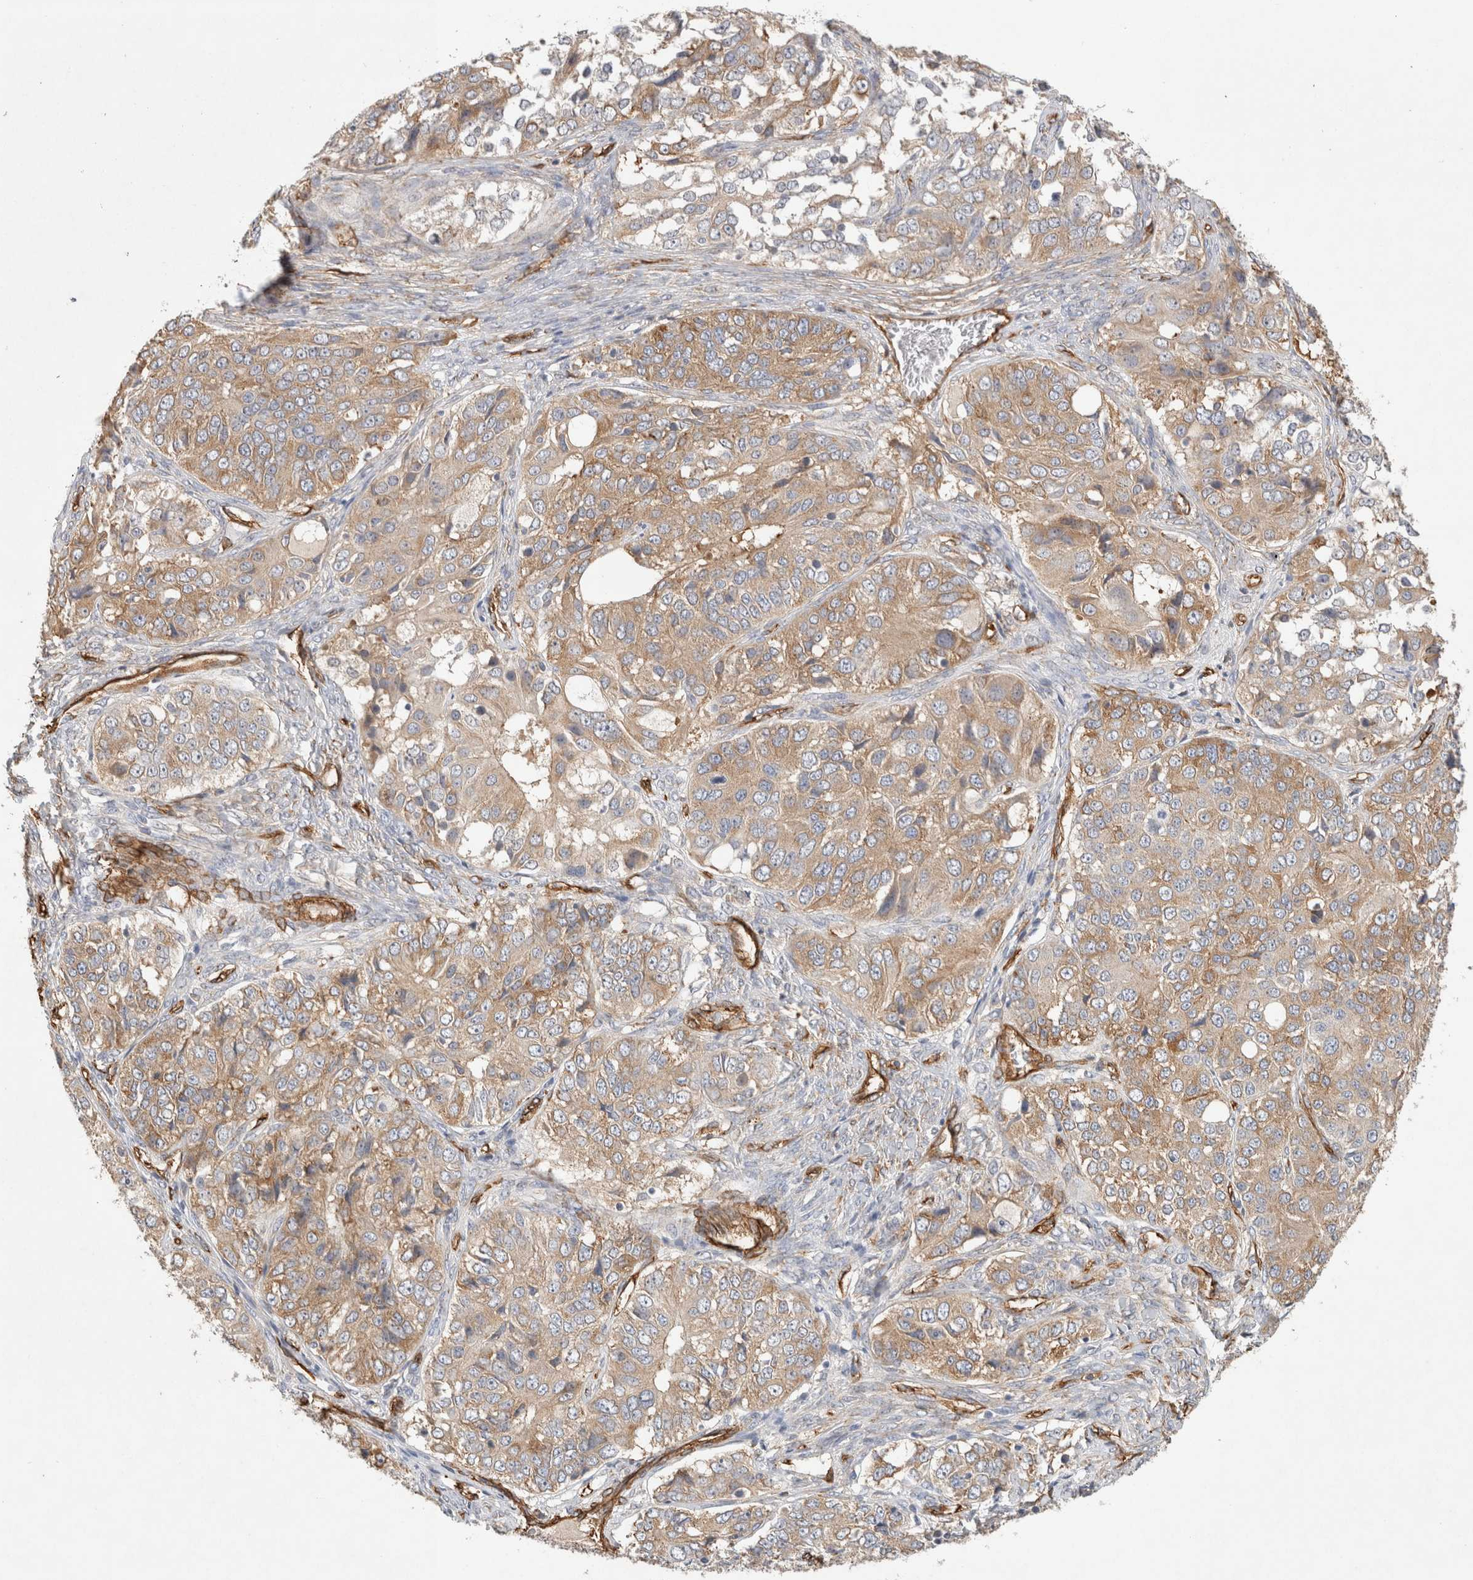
{"staining": {"intensity": "weak", "quantity": ">75%", "location": "cytoplasmic/membranous"}, "tissue": "ovarian cancer", "cell_type": "Tumor cells", "image_type": "cancer", "snomed": [{"axis": "morphology", "description": "Carcinoma, endometroid"}, {"axis": "topography", "description": "Ovary"}], "caption": "A photomicrograph of endometroid carcinoma (ovarian) stained for a protein displays weak cytoplasmic/membranous brown staining in tumor cells.", "gene": "JMJD4", "patient": {"sex": "female", "age": 51}}